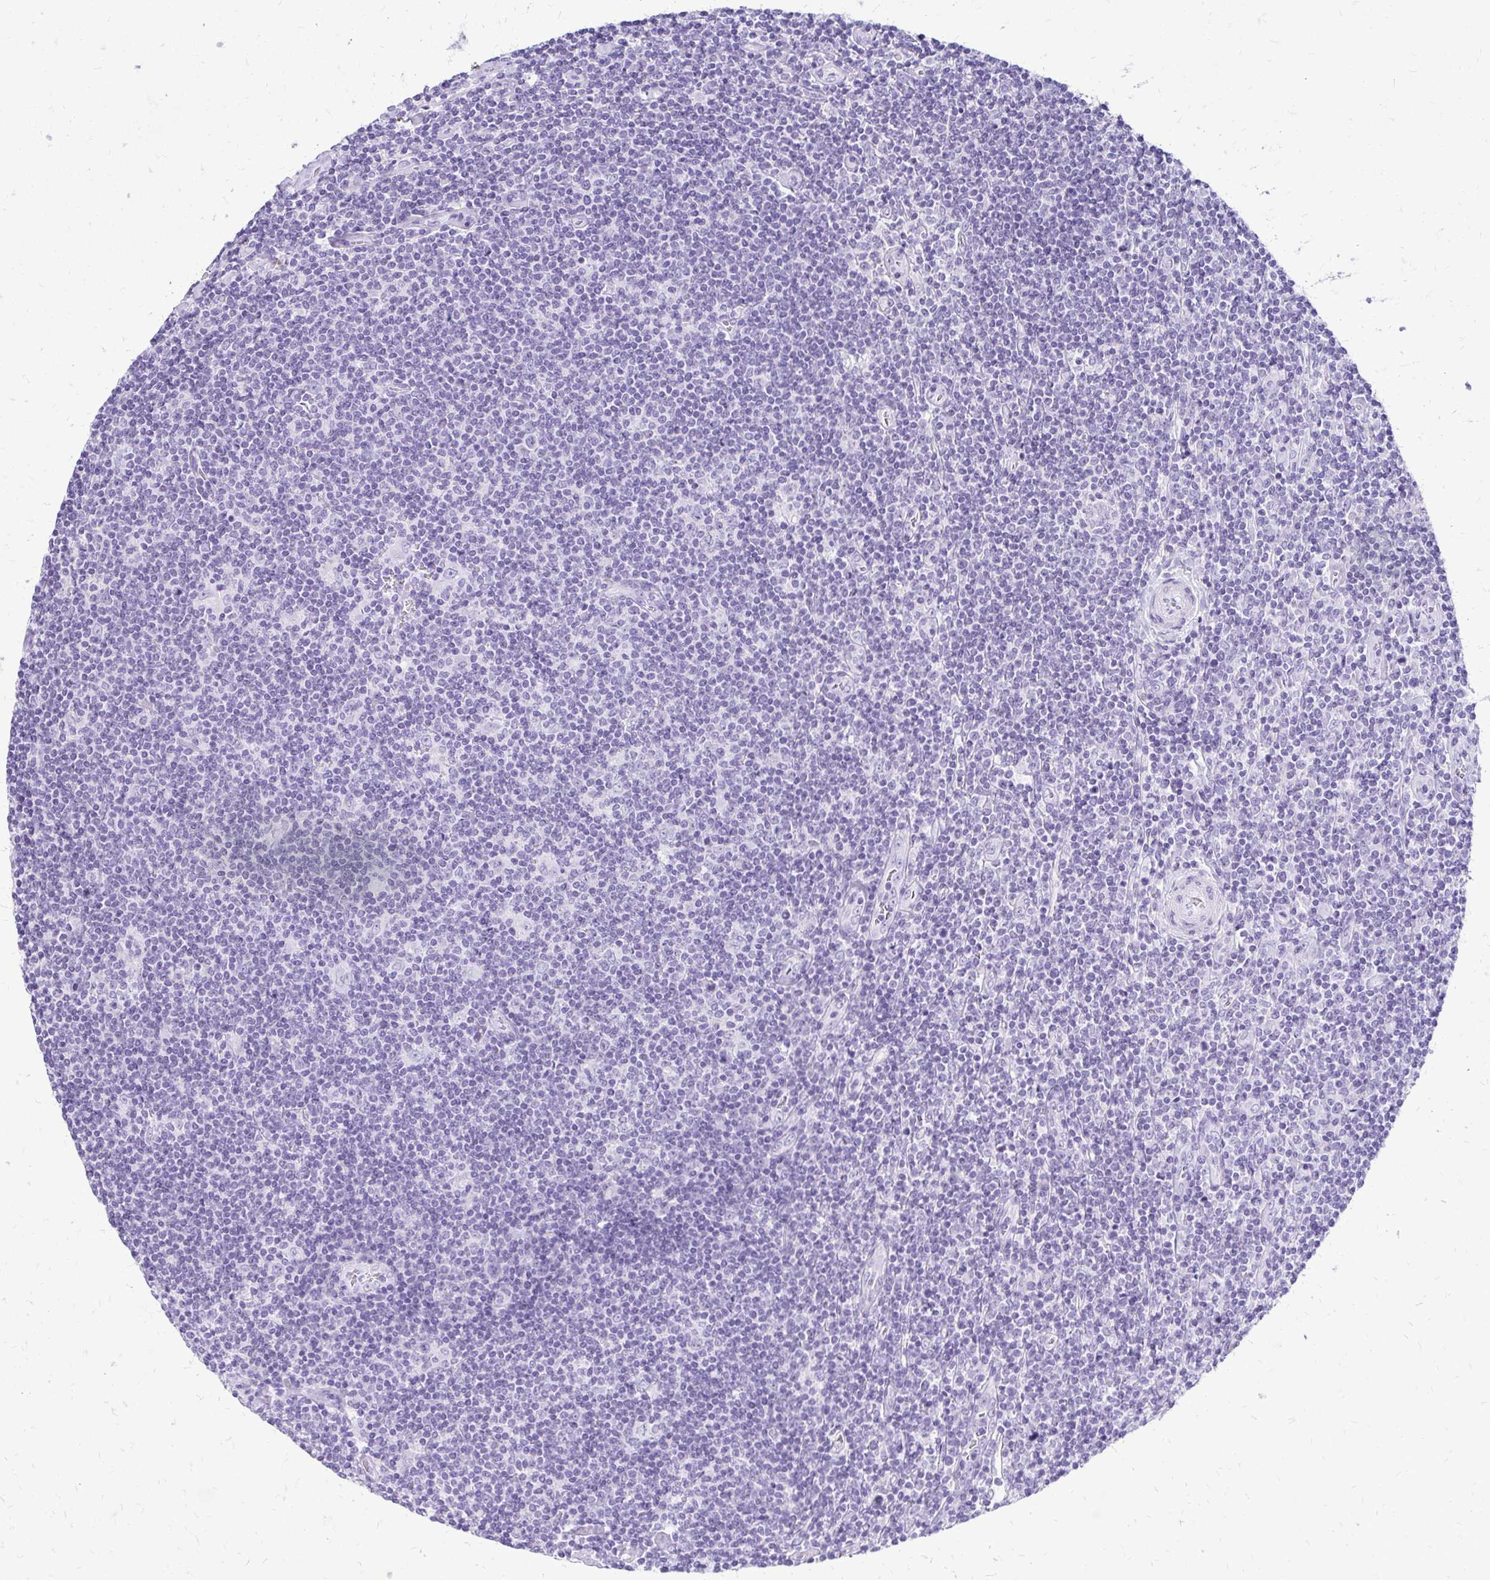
{"staining": {"intensity": "negative", "quantity": "none", "location": "none"}, "tissue": "lymphoma", "cell_type": "Tumor cells", "image_type": "cancer", "snomed": [{"axis": "morphology", "description": "Hodgkin's disease, NOS"}, {"axis": "topography", "description": "Lymph node"}], "caption": "High power microscopy histopathology image of an IHC micrograph of Hodgkin's disease, revealing no significant positivity in tumor cells.", "gene": "SLC32A1", "patient": {"sex": "male", "age": 40}}